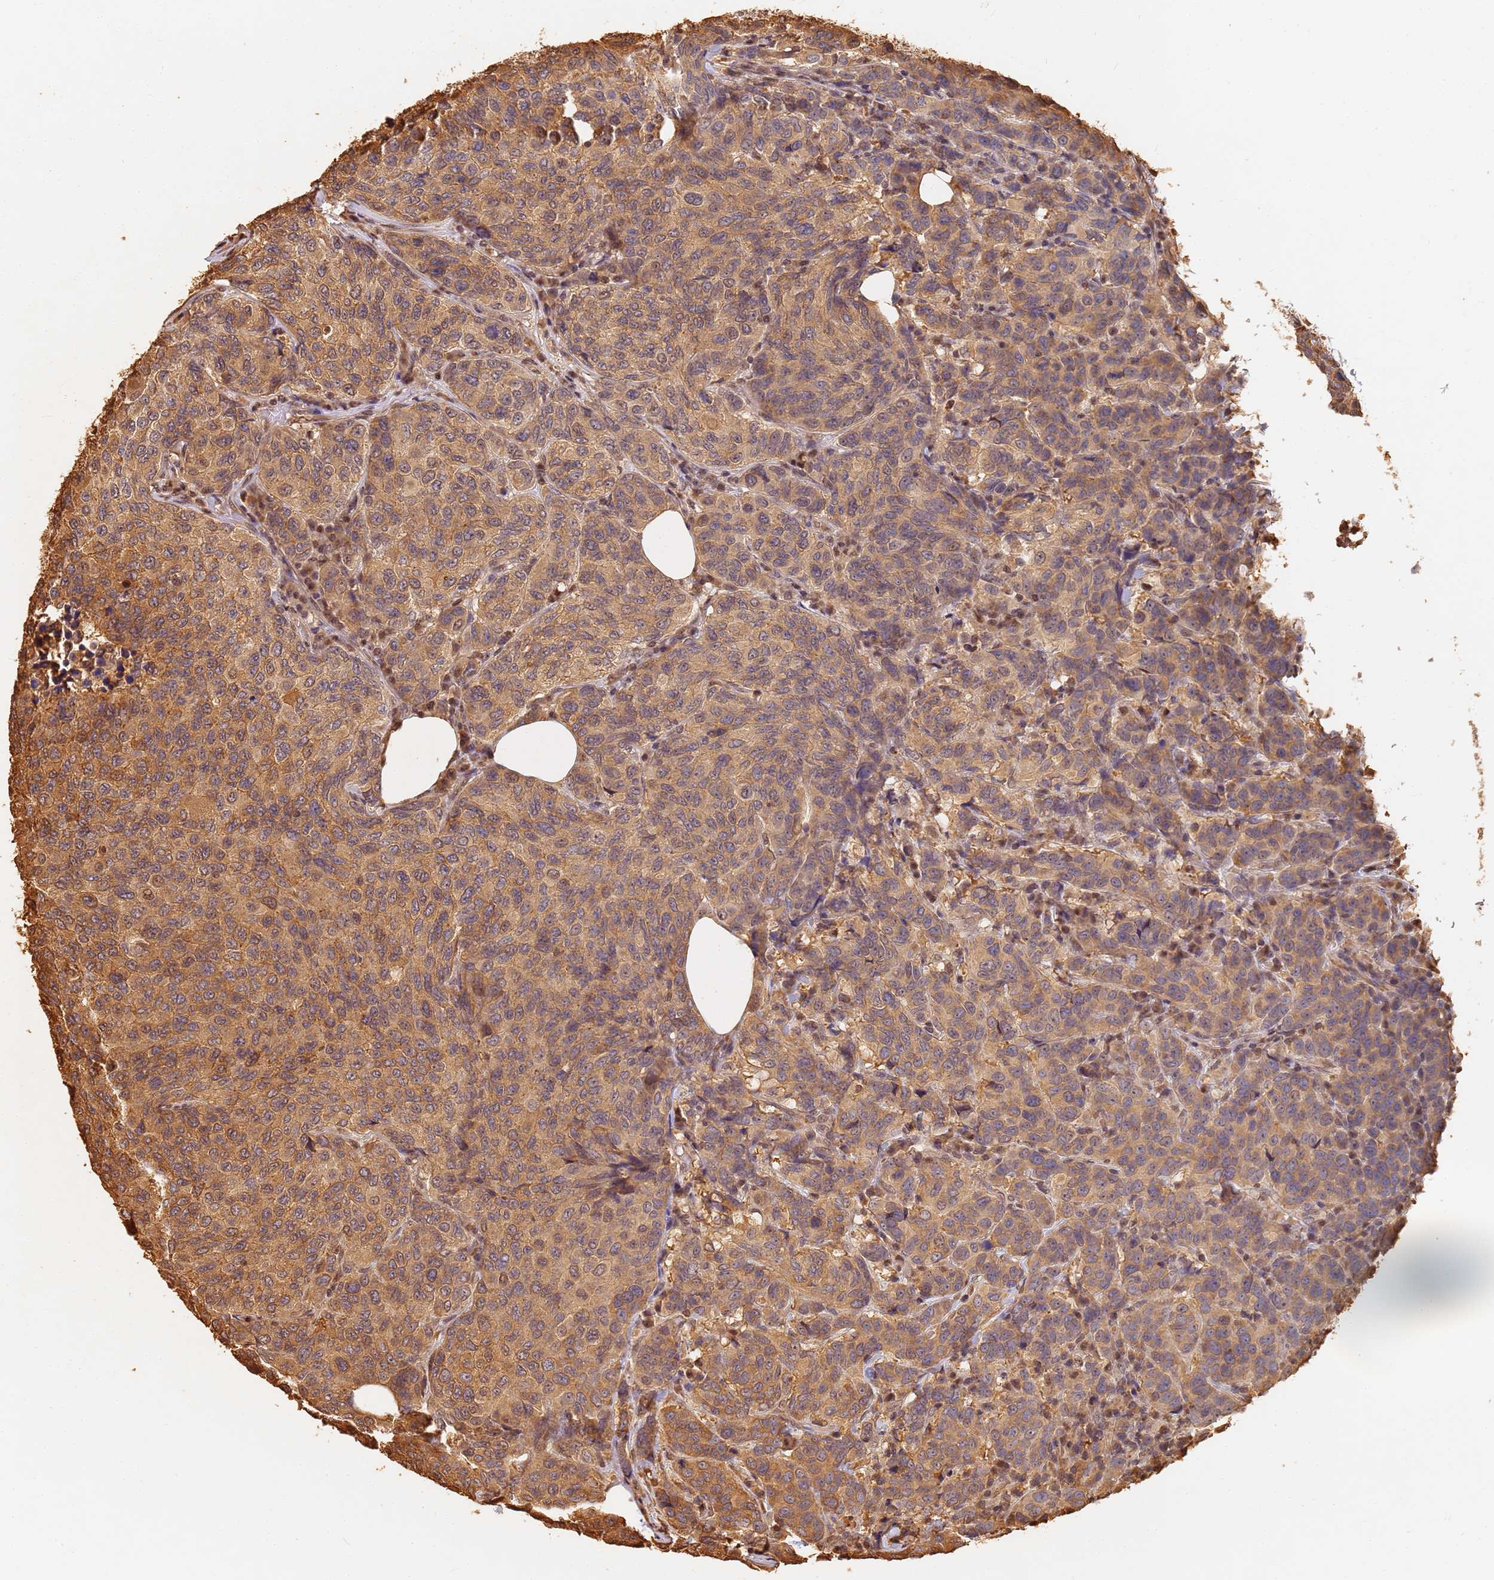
{"staining": {"intensity": "moderate", "quantity": ">75%", "location": "cytoplasmic/membranous"}, "tissue": "breast cancer", "cell_type": "Tumor cells", "image_type": "cancer", "snomed": [{"axis": "morphology", "description": "Duct carcinoma"}, {"axis": "topography", "description": "Breast"}], "caption": "Brown immunohistochemical staining in breast cancer demonstrates moderate cytoplasmic/membranous positivity in about >75% of tumor cells.", "gene": "JAK2", "patient": {"sex": "female", "age": 55}}